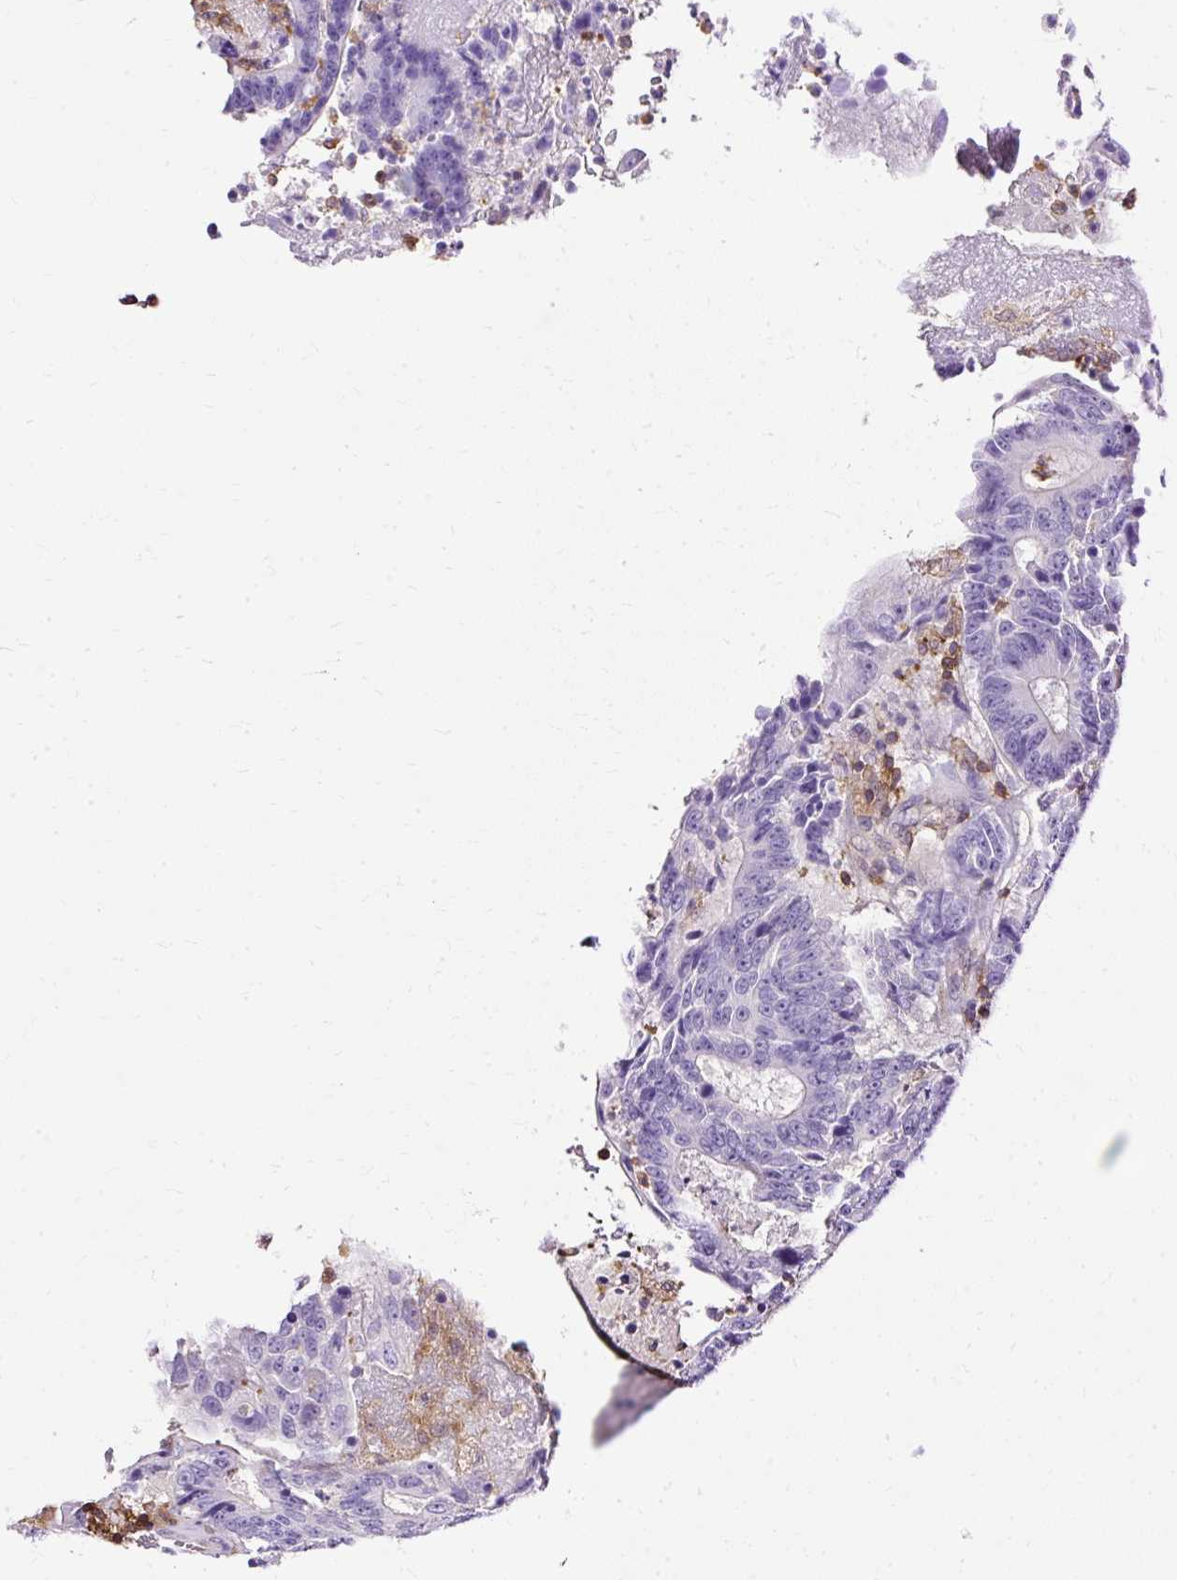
{"staining": {"intensity": "negative", "quantity": "none", "location": "none"}, "tissue": "colorectal cancer", "cell_type": "Tumor cells", "image_type": "cancer", "snomed": [{"axis": "morphology", "description": "Adenocarcinoma, NOS"}, {"axis": "topography", "description": "Colon"}], "caption": "Colorectal cancer (adenocarcinoma) stained for a protein using IHC demonstrates no positivity tumor cells.", "gene": "TWF2", "patient": {"sex": "male", "age": 83}}